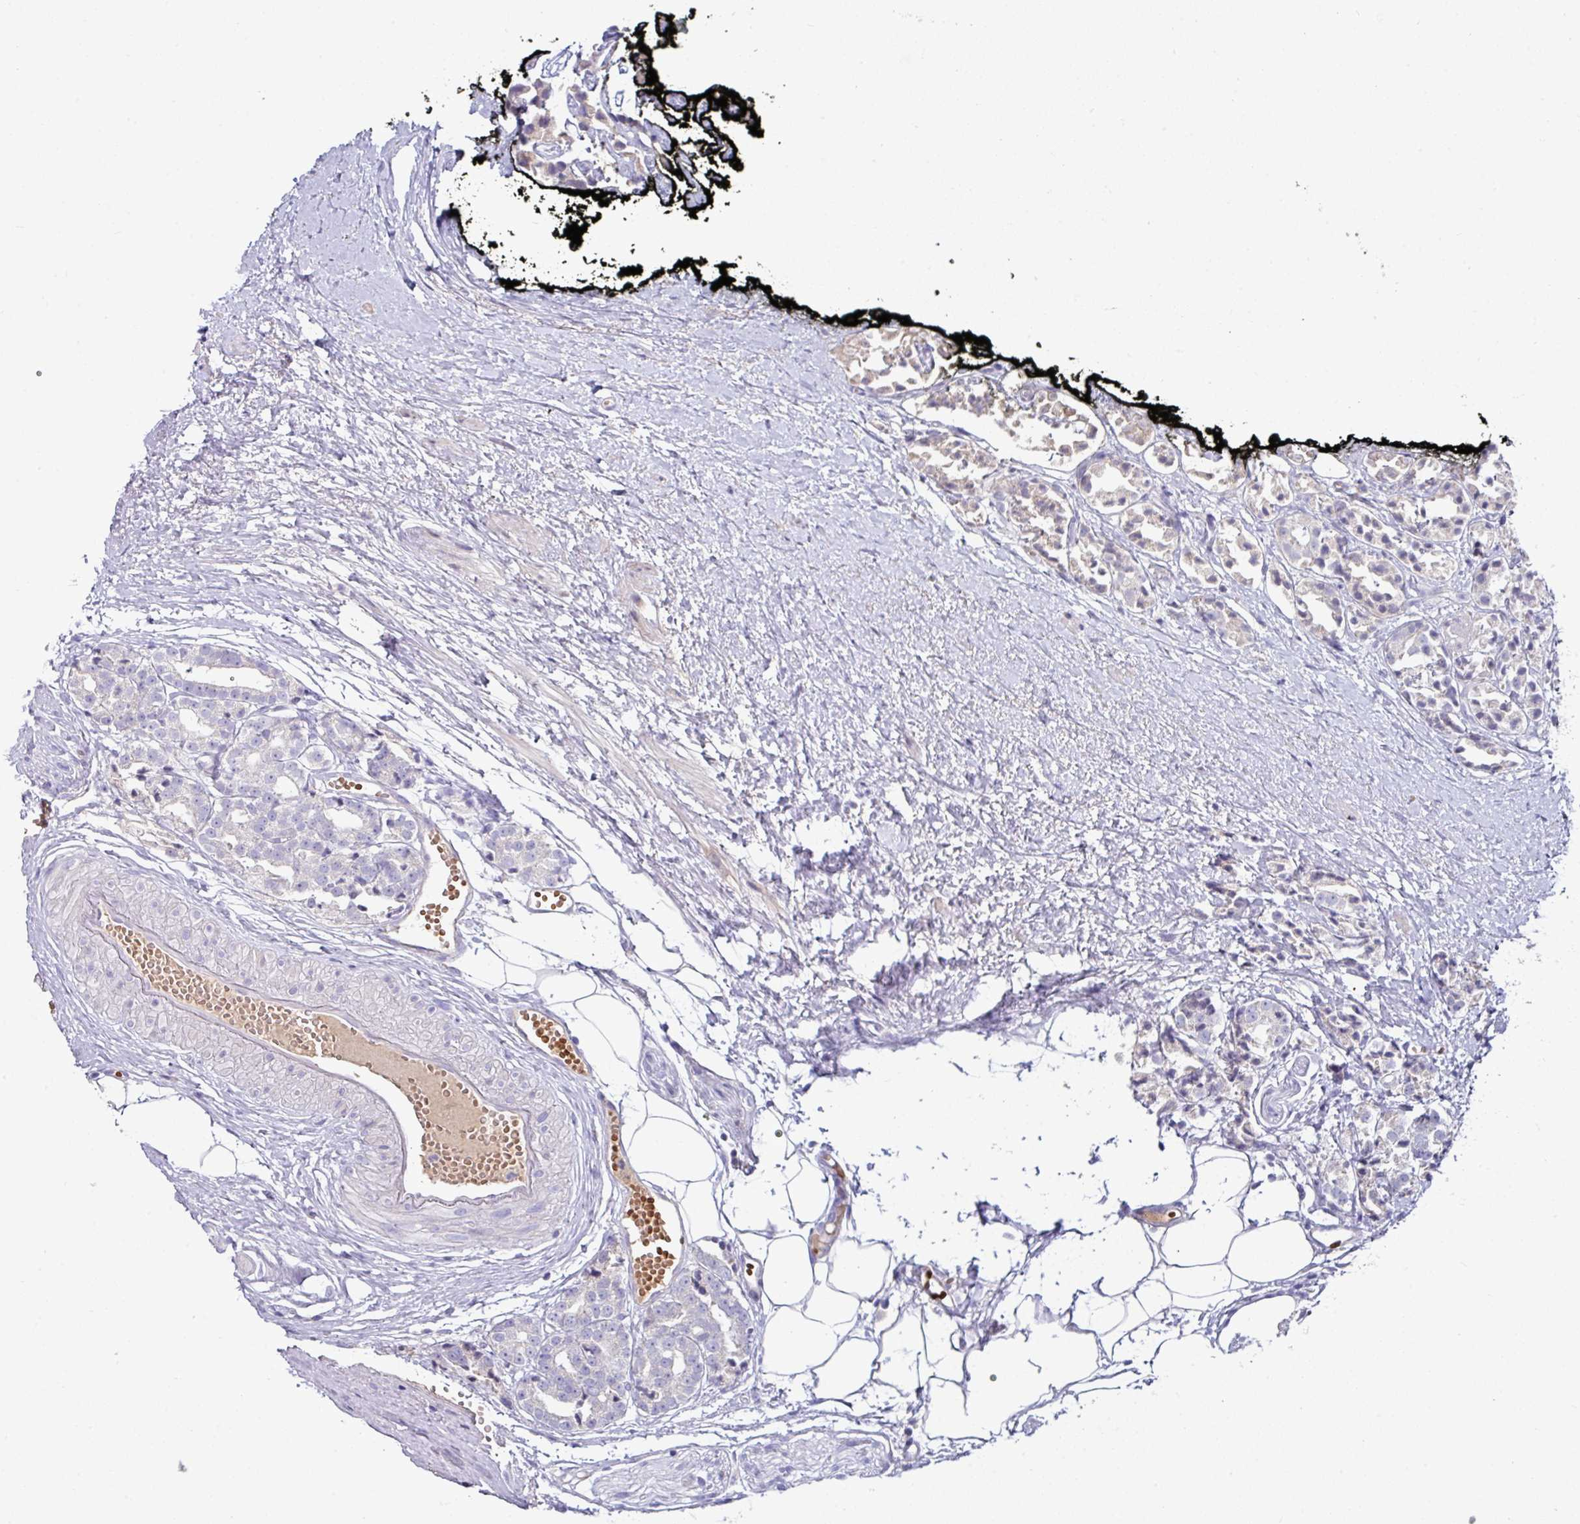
{"staining": {"intensity": "negative", "quantity": "none", "location": "none"}, "tissue": "prostate cancer", "cell_type": "Tumor cells", "image_type": "cancer", "snomed": [{"axis": "morphology", "description": "Adenocarcinoma, High grade"}, {"axis": "topography", "description": "Prostate"}], "caption": "An image of prostate cancer stained for a protein reveals no brown staining in tumor cells.", "gene": "SLAMF6", "patient": {"sex": "male", "age": 71}}